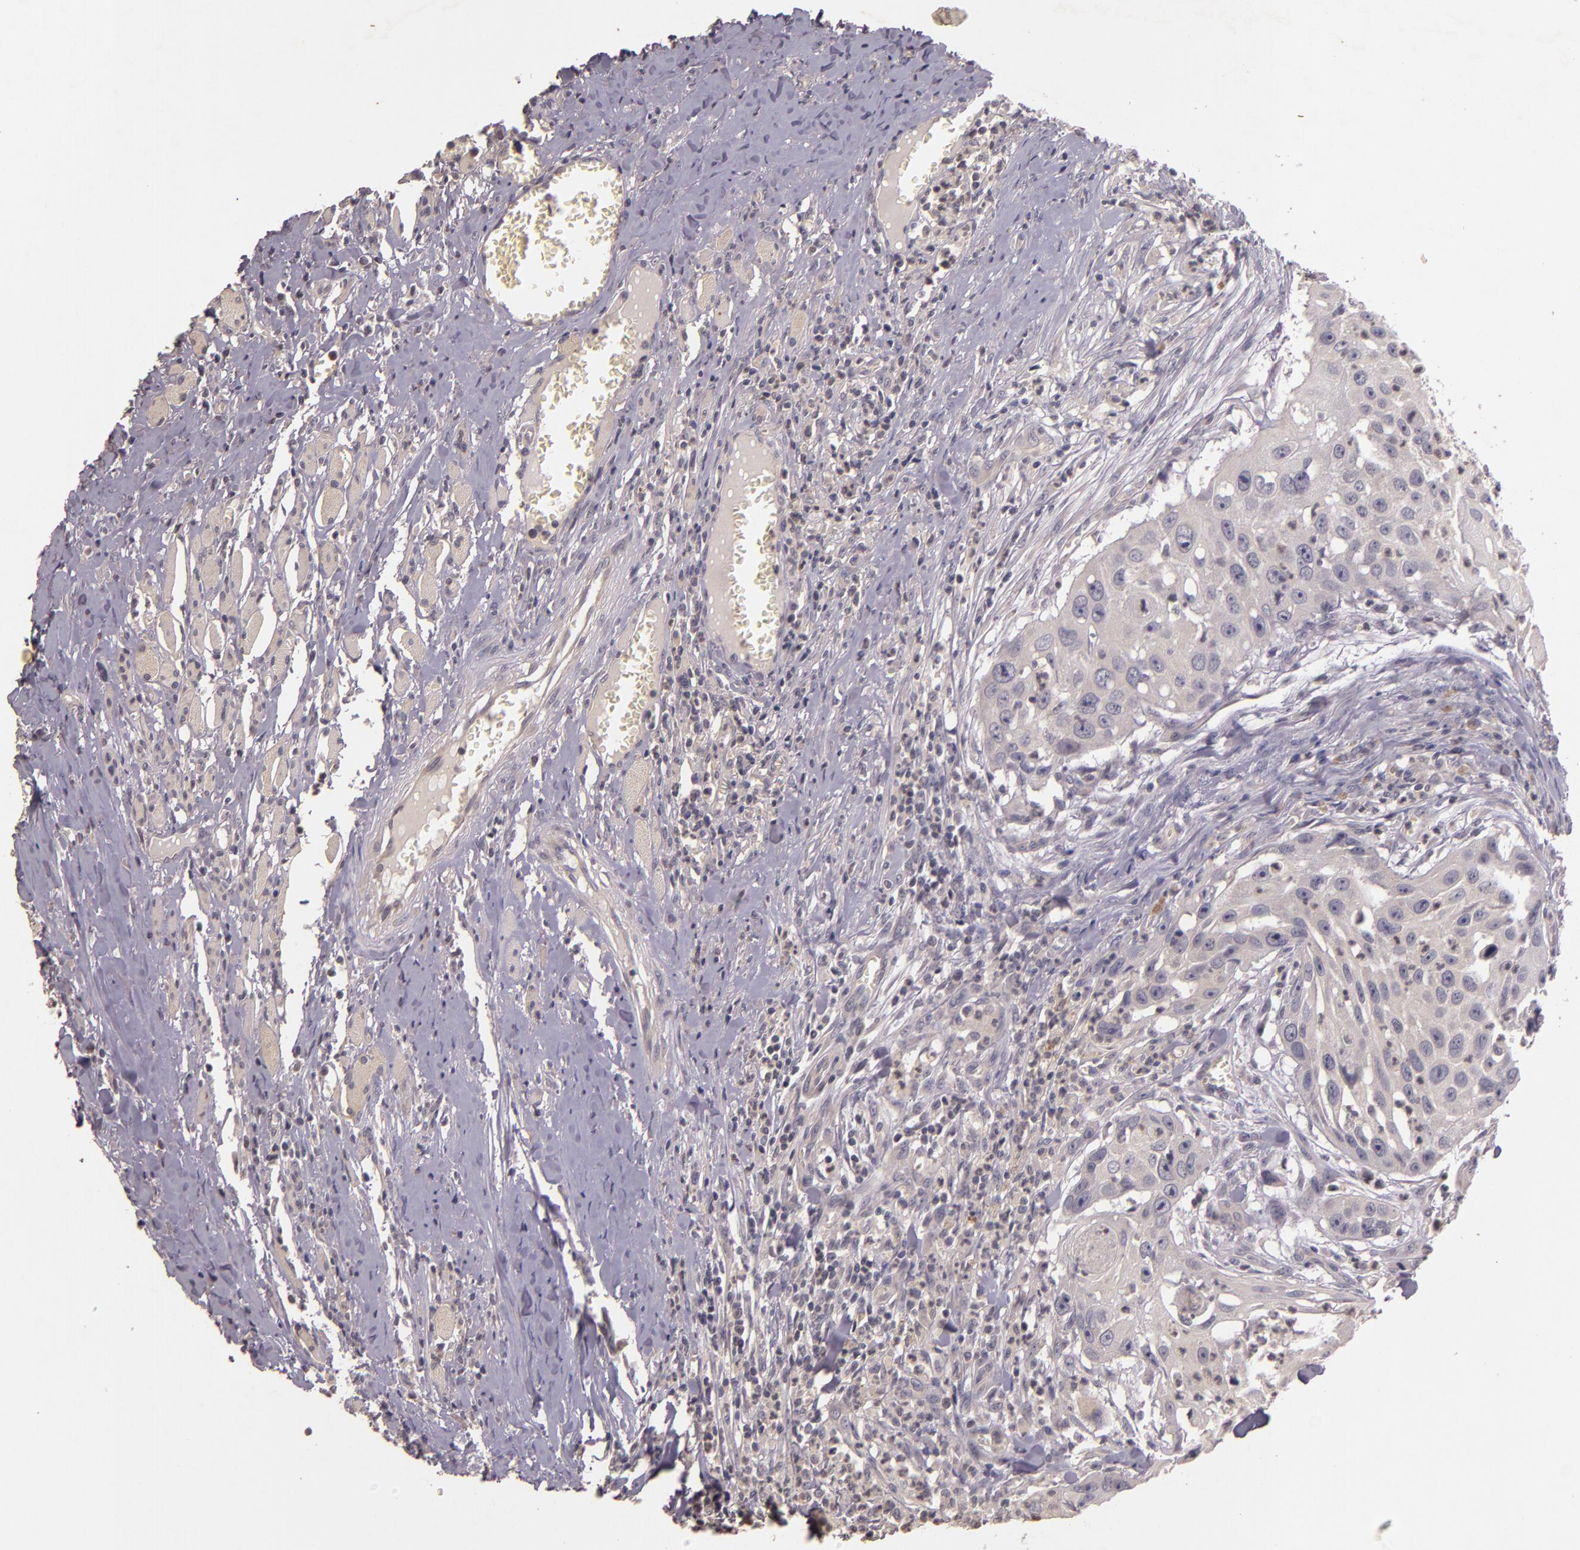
{"staining": {"intensity": "negative", "quantity": "none", "location": "none"}, "tissue": "head and neck cancer", "cell_type": "Tumor cells", "image_type": "cancer", "snomed": [{"axis": "morphology", "description": "Squamous cell carcinoma, NOS"}, {"axis": "topography", "description": "Head-Neck"}], "caption": "Tumor cells show no significant protein expression in head and neck squamous cell carcinoma.", "gene": "TFF1", "patient": {"sex": "male", "age": 64}}